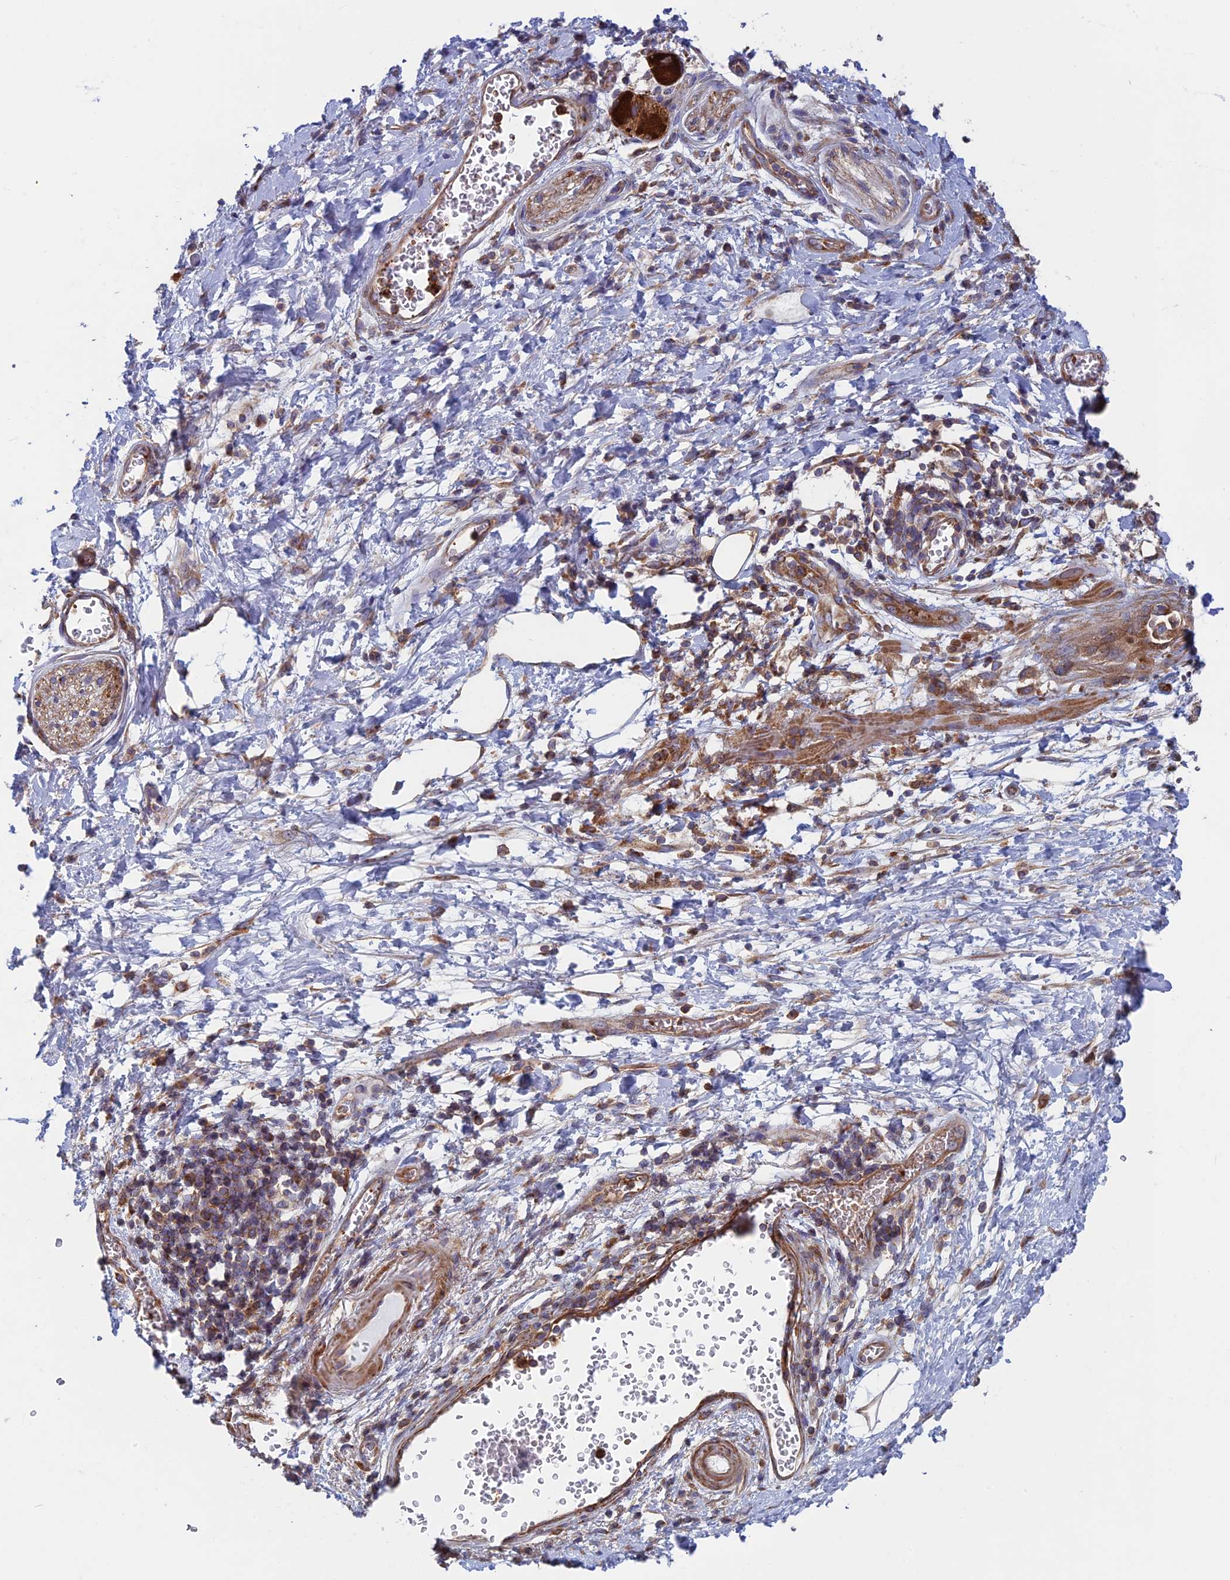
{"staining": {"intensity": "negative", "quantity": "none", "location": "none"}, "tissue": "adipose tissue", "cell_type": "Adipocytes", "image_type": "normal", "snomed": [{"axis": "morphology", "description": "Normal tissue, NOS"}, {"axis": "morphology", "description": "Adenocarcinoma, NOS"}, {"axis": "topography", "description": "Duodenum"}, {"axis": "topography", "description": "Peripheral nerve tissue"}], "caption": "Protein analysis of unremarkable adipose tissue demonstrates no significant positivity in adipocytes. (Stains: DAB immunohistochemistry with hematoxylin counter stain, Microscopy: brightfield microscopy at high magnification).", "gene": "DNM1L", "patient": {"sex": "female", "age": 60}}